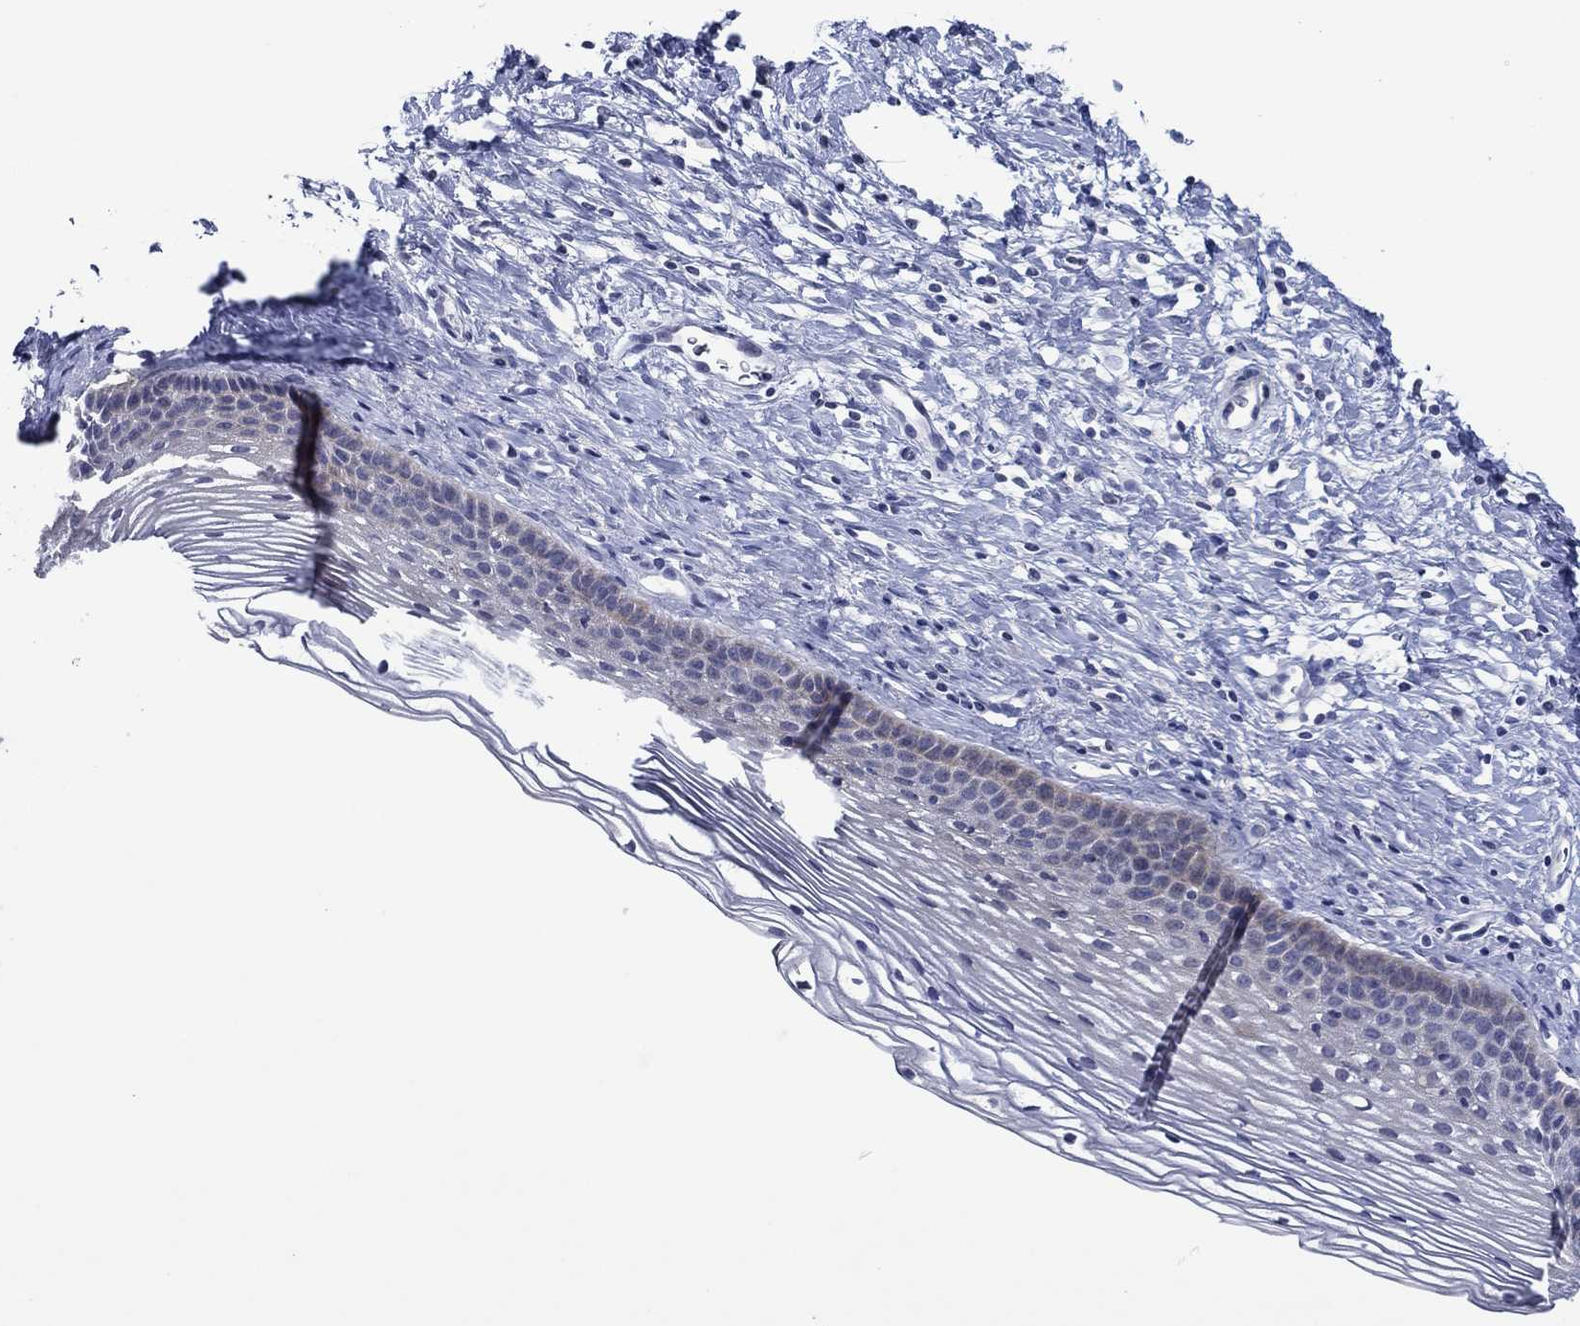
{"staining": {"intensity": "negative", "quantity": "none", "location": "none"}, "tissue": "cervix", "cell_type": "Glandular cells", "image_type": "normal", "snomed": [{"axis": "morphology", "description": "Normal tissue, NOS"}, {"axis": "topography", "description": "Cervix"}], "caption": "IHC image of normal cervix: human cervix stained with DAB (3,3'-diaminobenzidine) displays no significant protein staining in glandular cells.", "gene": "TRIM31", "patient": {"sex": "female", "age": 39}}